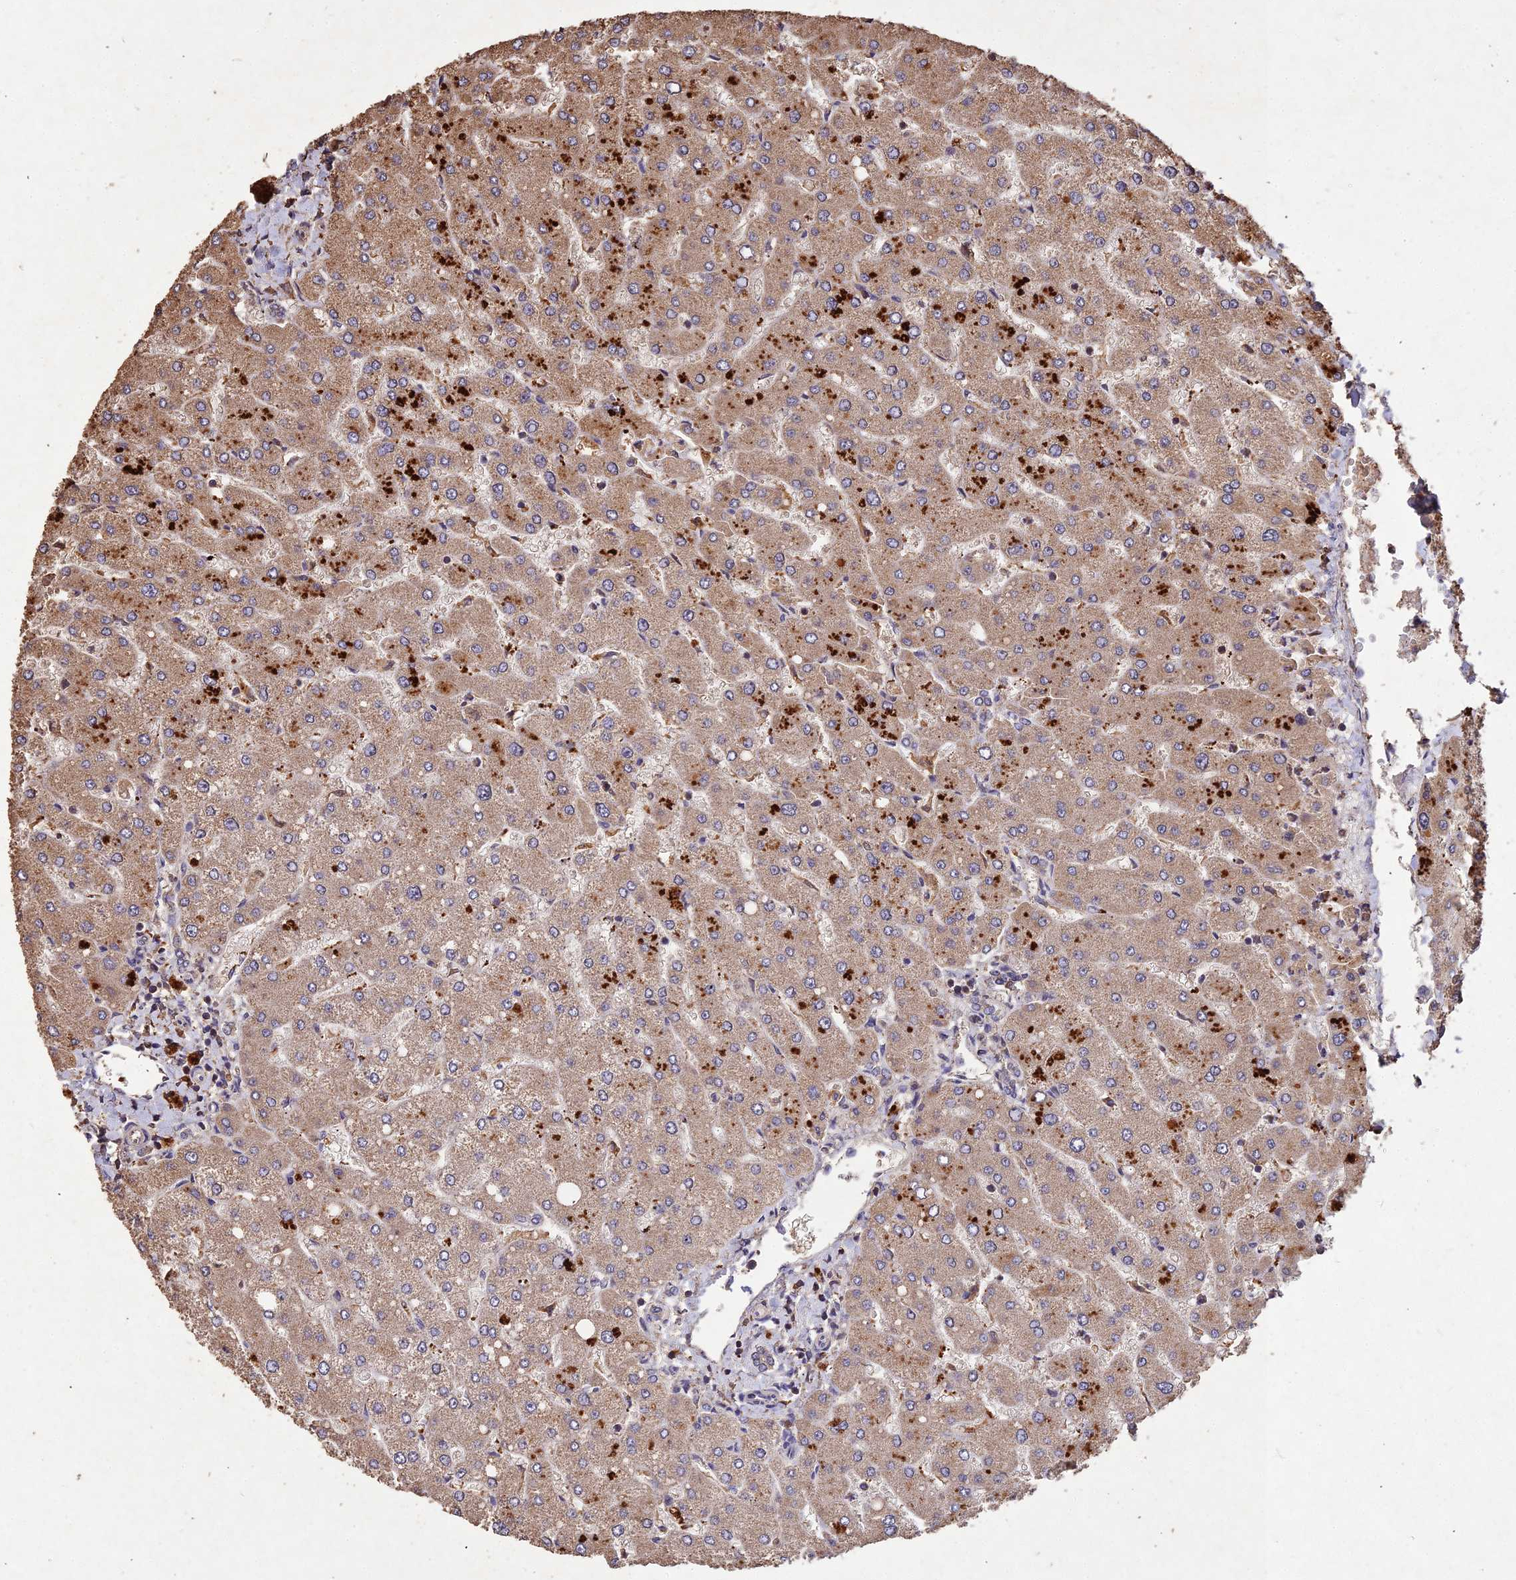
{"staining": {"intensity": "moderate", "quantity": "25%-75%", "location": "cytoplasmic/membranous"}, "tissue": "liver", "cell_type": "Cholangiocytes", "image_type": "normal", "snomed": [{"axis": "morphology", "description": "Normal tissue, NOS"}, {"axis": "topography", "description": "Liver"}], "caption": "This micrograph shows immunohistochemistry (IHC) staining of unremarkable human liver, with medium moderate cytoplasmic/membranous expression in about 25%-75% of cholangiocytes.", "gene": "SYMPK", "patient": {"sex": "male", "age": 55}}